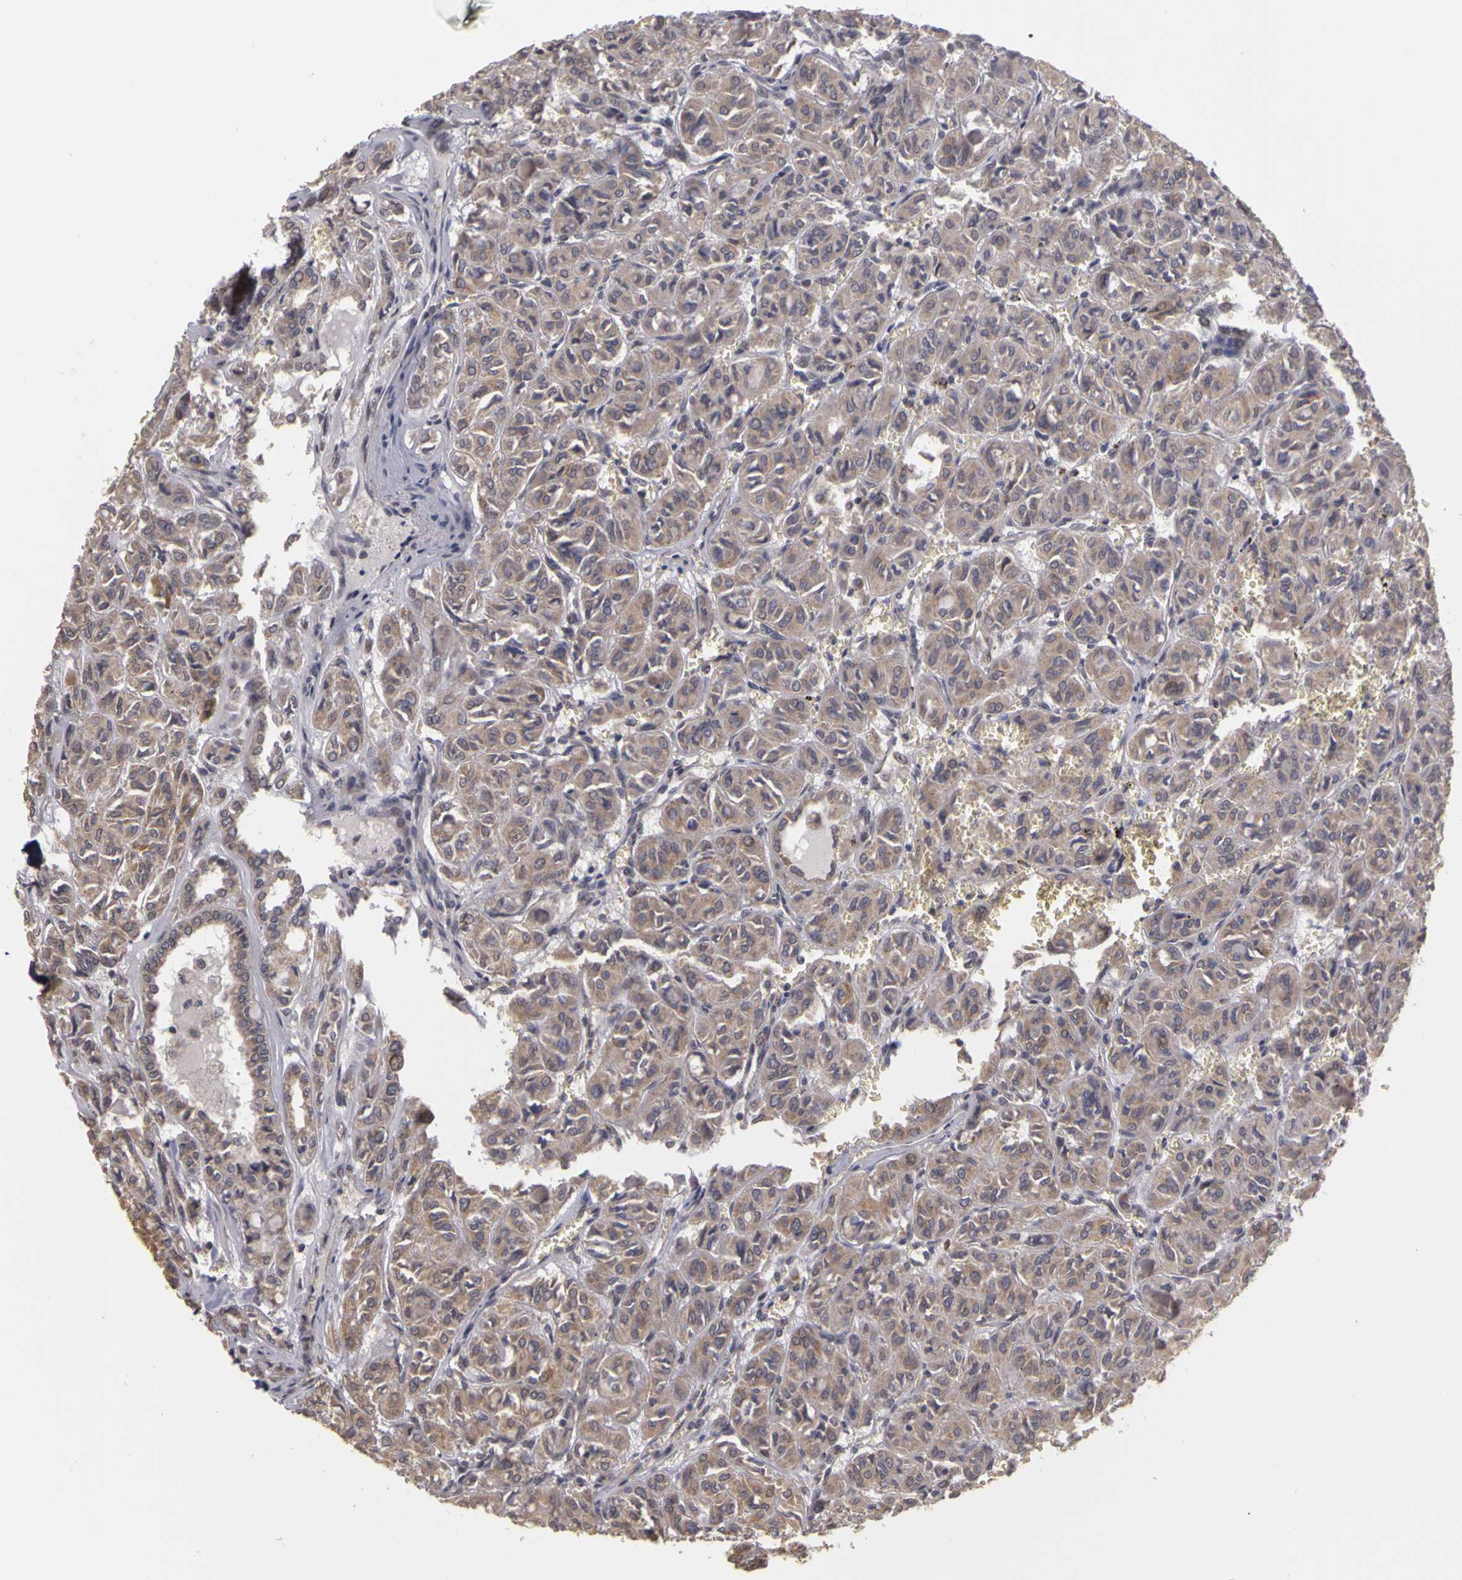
{"staining": {"intensity": "weak", "quantity": ">75%", "location": "cytoplasmic/membranous"}, "tissue": "thyroid cancer", "cell_type": "Tumor cells", "image_type": "cancer", "snomed": [{"axis": "morphology", "description": "Follicular adenoma carcinoma, NOS"}, {"axis": "topography", "description": "Thyroid gland"}], "caption": "Immunohistochemistry (DAB (3,3'-diaminobenzidine)) staining of human thyroid cancer shows weak cytoplasmic/membranous protein positivity in approximately >75% of tumor cells.", "gene": "FRMD7", "patient": {"sex": "female", "age": 71}}